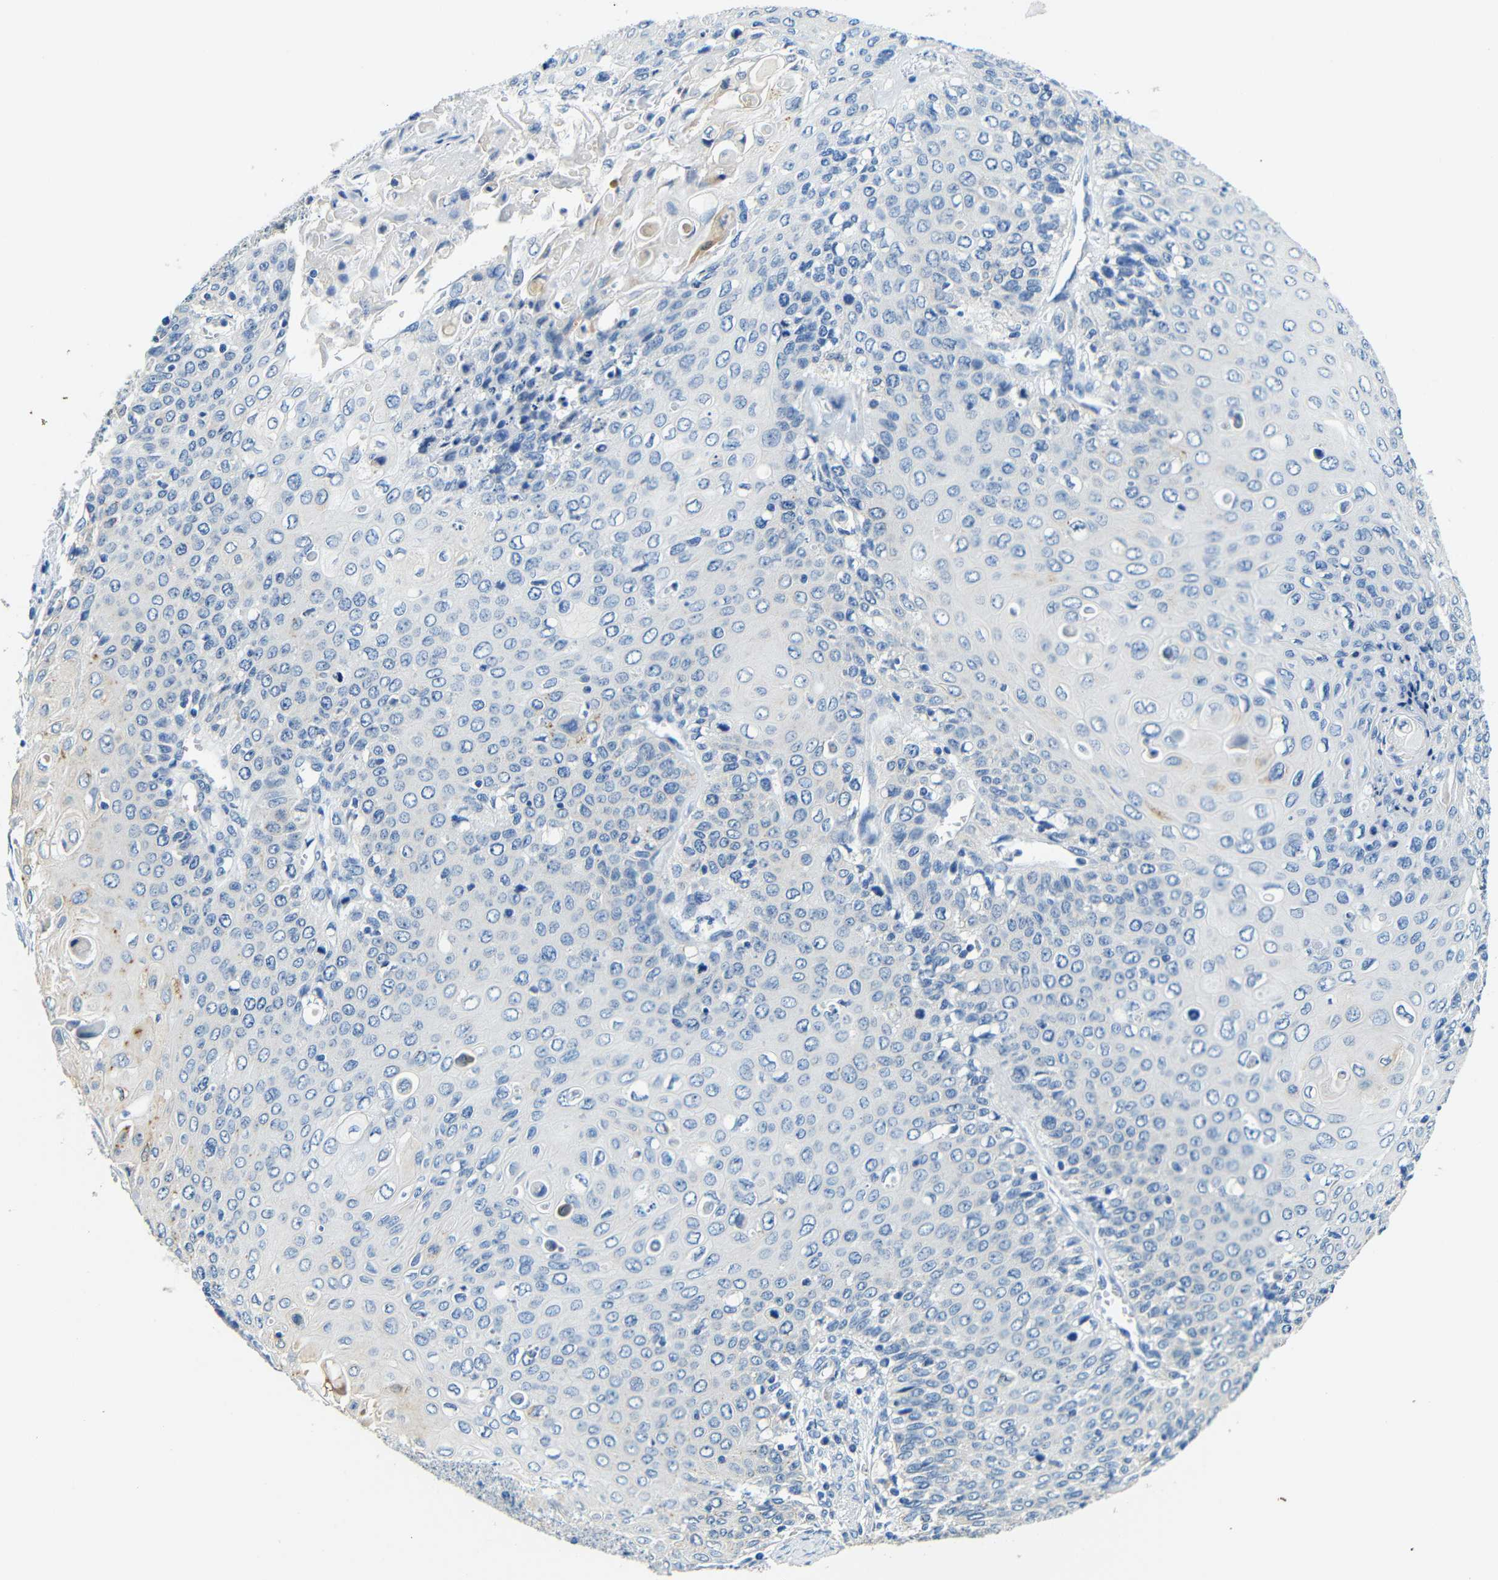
{"staining": {"intensity": "negative", "quantity": "none", "location": "none"}, "tissue": "cervical cancer", "cell_type": "Tumor cells", "image_type": "cancer", "snomed": [{"axis": "morphology", "description": "Squamous cell carcinoma, NOS"}, {"axis": "topography", "description": "Cervix"}], "caption": "The micrograph exhibits no significant staining in tumor cells of cervical squamous cell carcinoma. Brightfield microscopy of IHC stained with DAB (brown) and hematoxylin (blue), captured at high magnification.", "gene": "FMO5", "patient": {"sex": "female", "age": 39}}